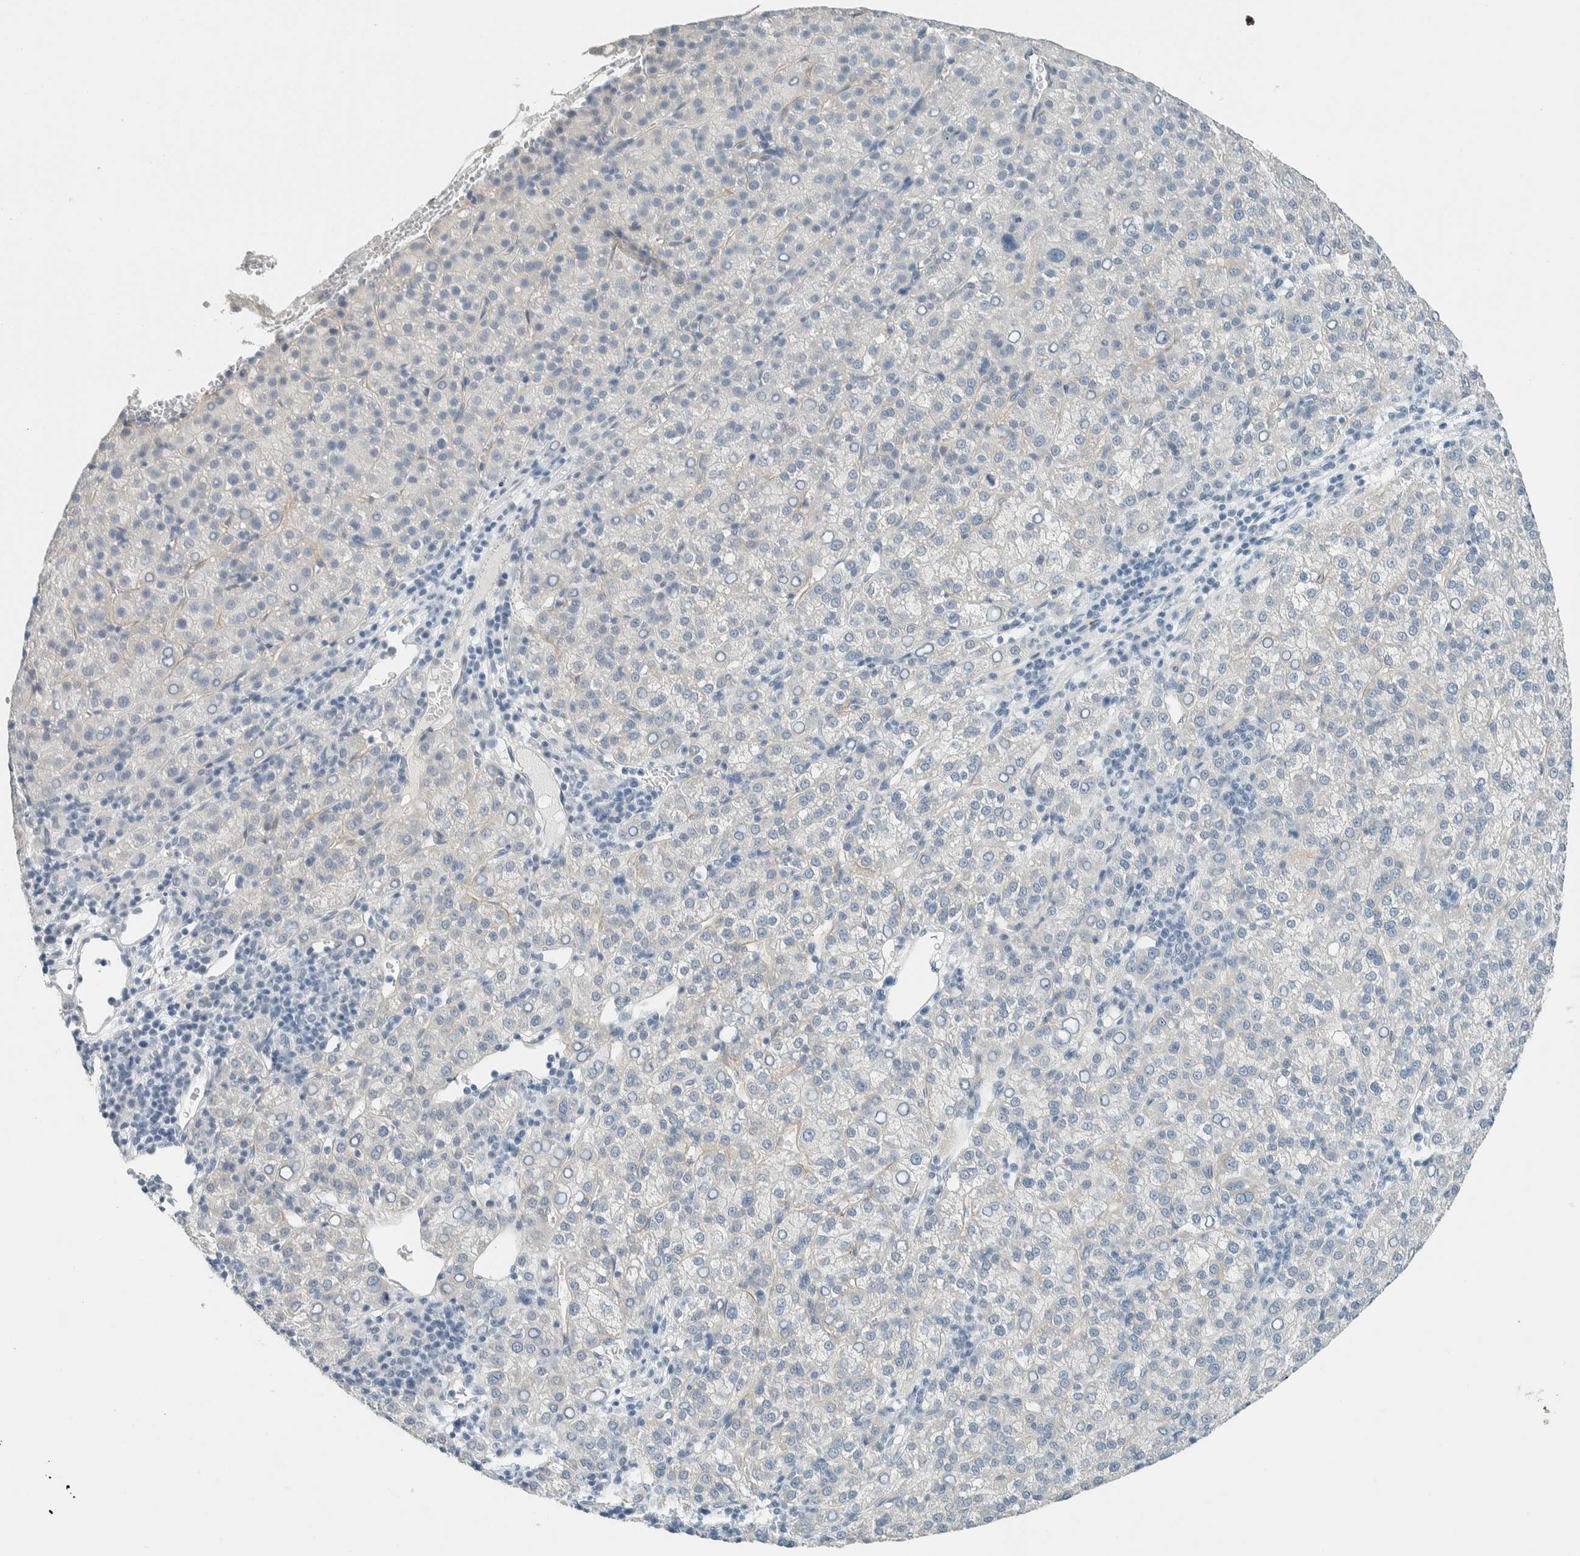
{"staining": {"intensity": "negative", "quantity": "none", "location": "none"}, "tissue": "liver cancer", "cell_type": "Tumor cells", "image_type": "cancer", "snomed": [{"axis": "morphology", "description": "Carcinoma, Hepatocellular, NOS"}, {"axis": "topography", "description": "Liver"}], "caption": "DAB (3,3'-diaminobenzidine) immunohistochemical staining of human liver cancer (hepatocellular carcinoma) demonstrates no significant positivity in tumor cells. (DAB IHC visualized using brightfield microscopy, high magnification).", "gene": "SLFN12", "patient": {"sex": "female", "age": 58}}